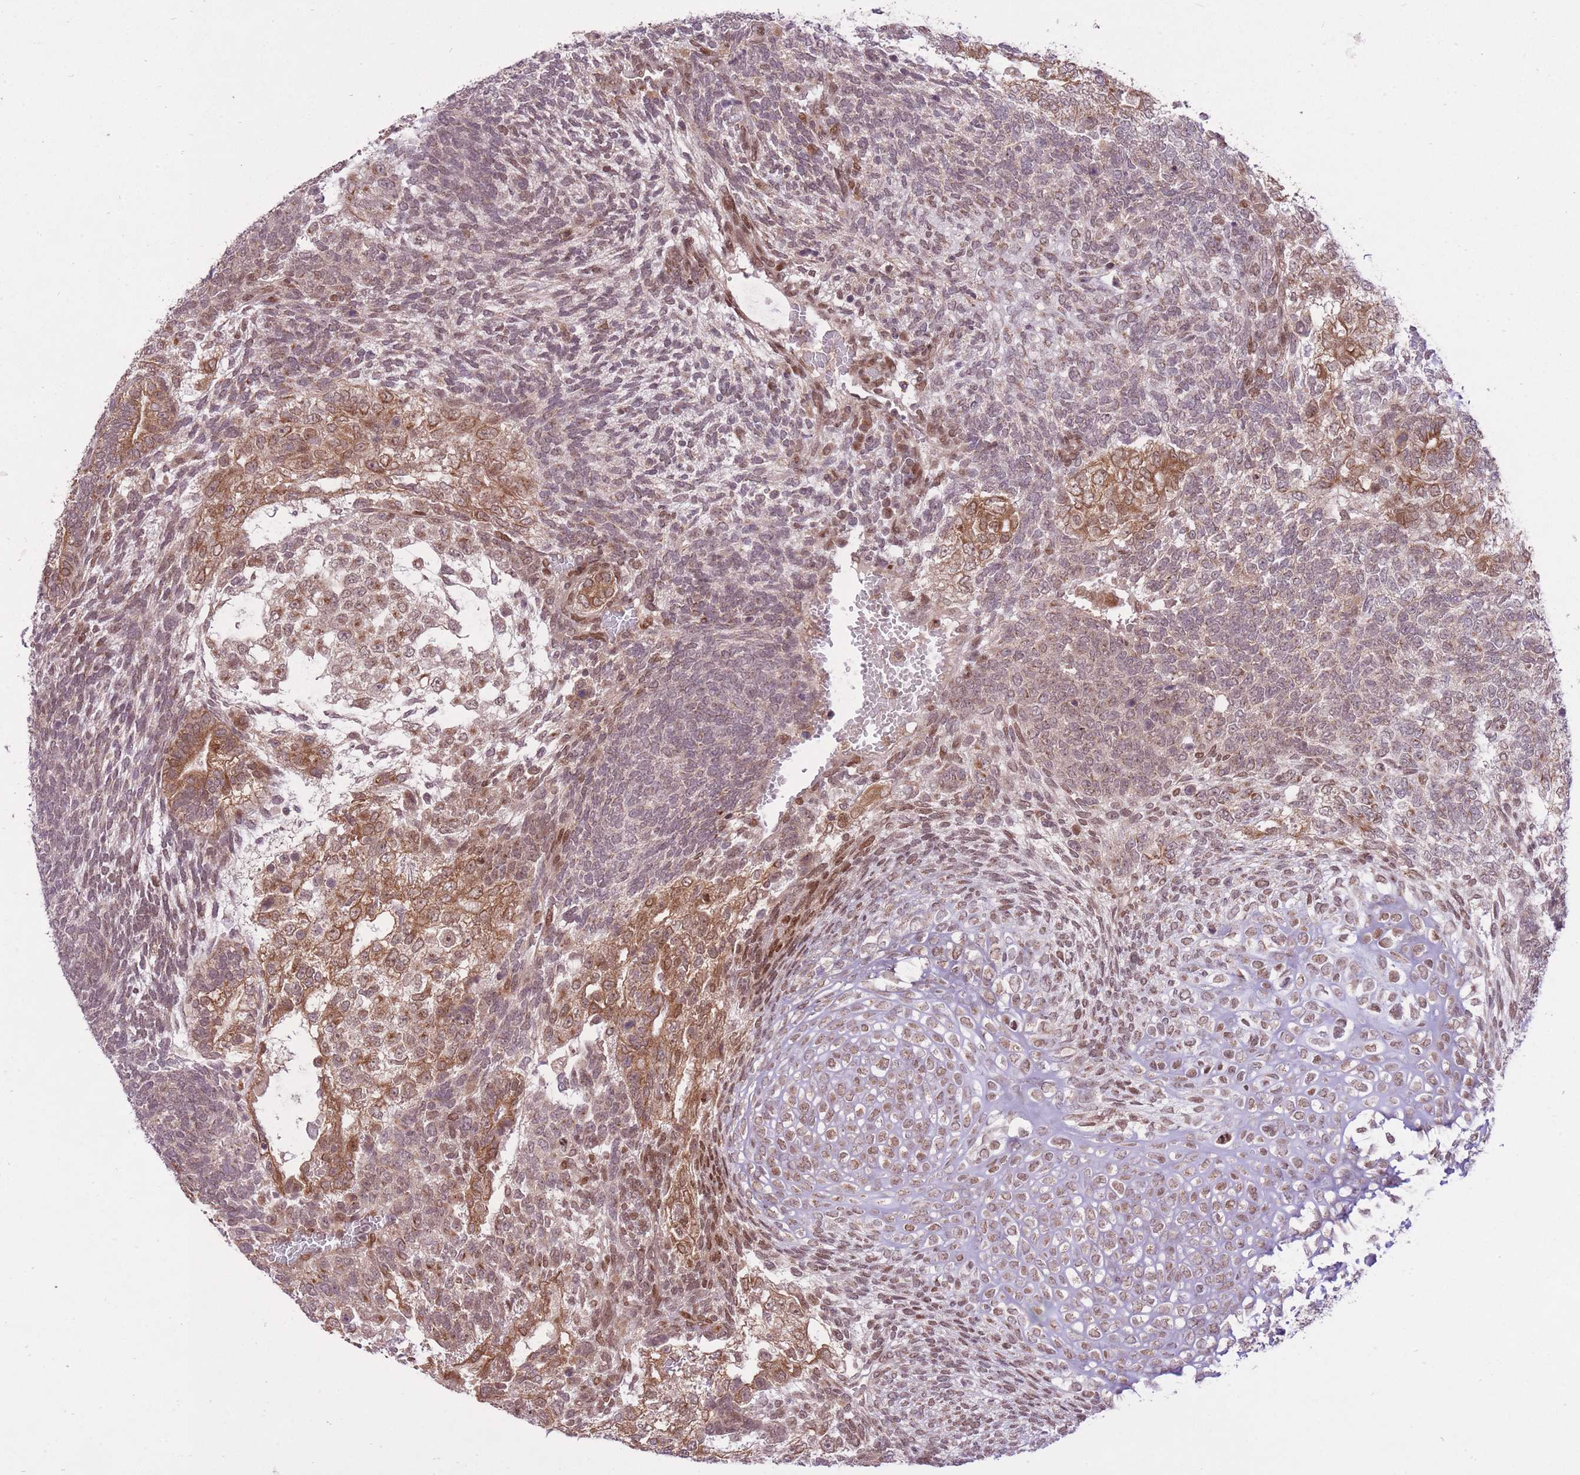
{"staining": {"intensity": "moderate", "quantity": ">75%", "location": "cytoplasmic/membranous,nuclear"}, "tissue": "testis cancer", "cell_type": "Tumor cells", "image_type": "cancer", "snomed": [{"axis": "morphology", "description": "Carcinoma, Embryonal, NOS"}, {"axis": "topography", "description": "Testis"}], "caption": "The micrograph reveals immunohistochemical staining of testis cancer. There is moderate cytoplasmic/membranous and nuclear positivity is appreciated in about >75% of tumor cells. Using DAB (3,3'-diaminobenzidine) (brown) and hematoxylin (blue) stains, captured at high magnification using brightfield microscopy.", "gene": "ZNF391", "patient": {"sex": "male", "age": 23}}